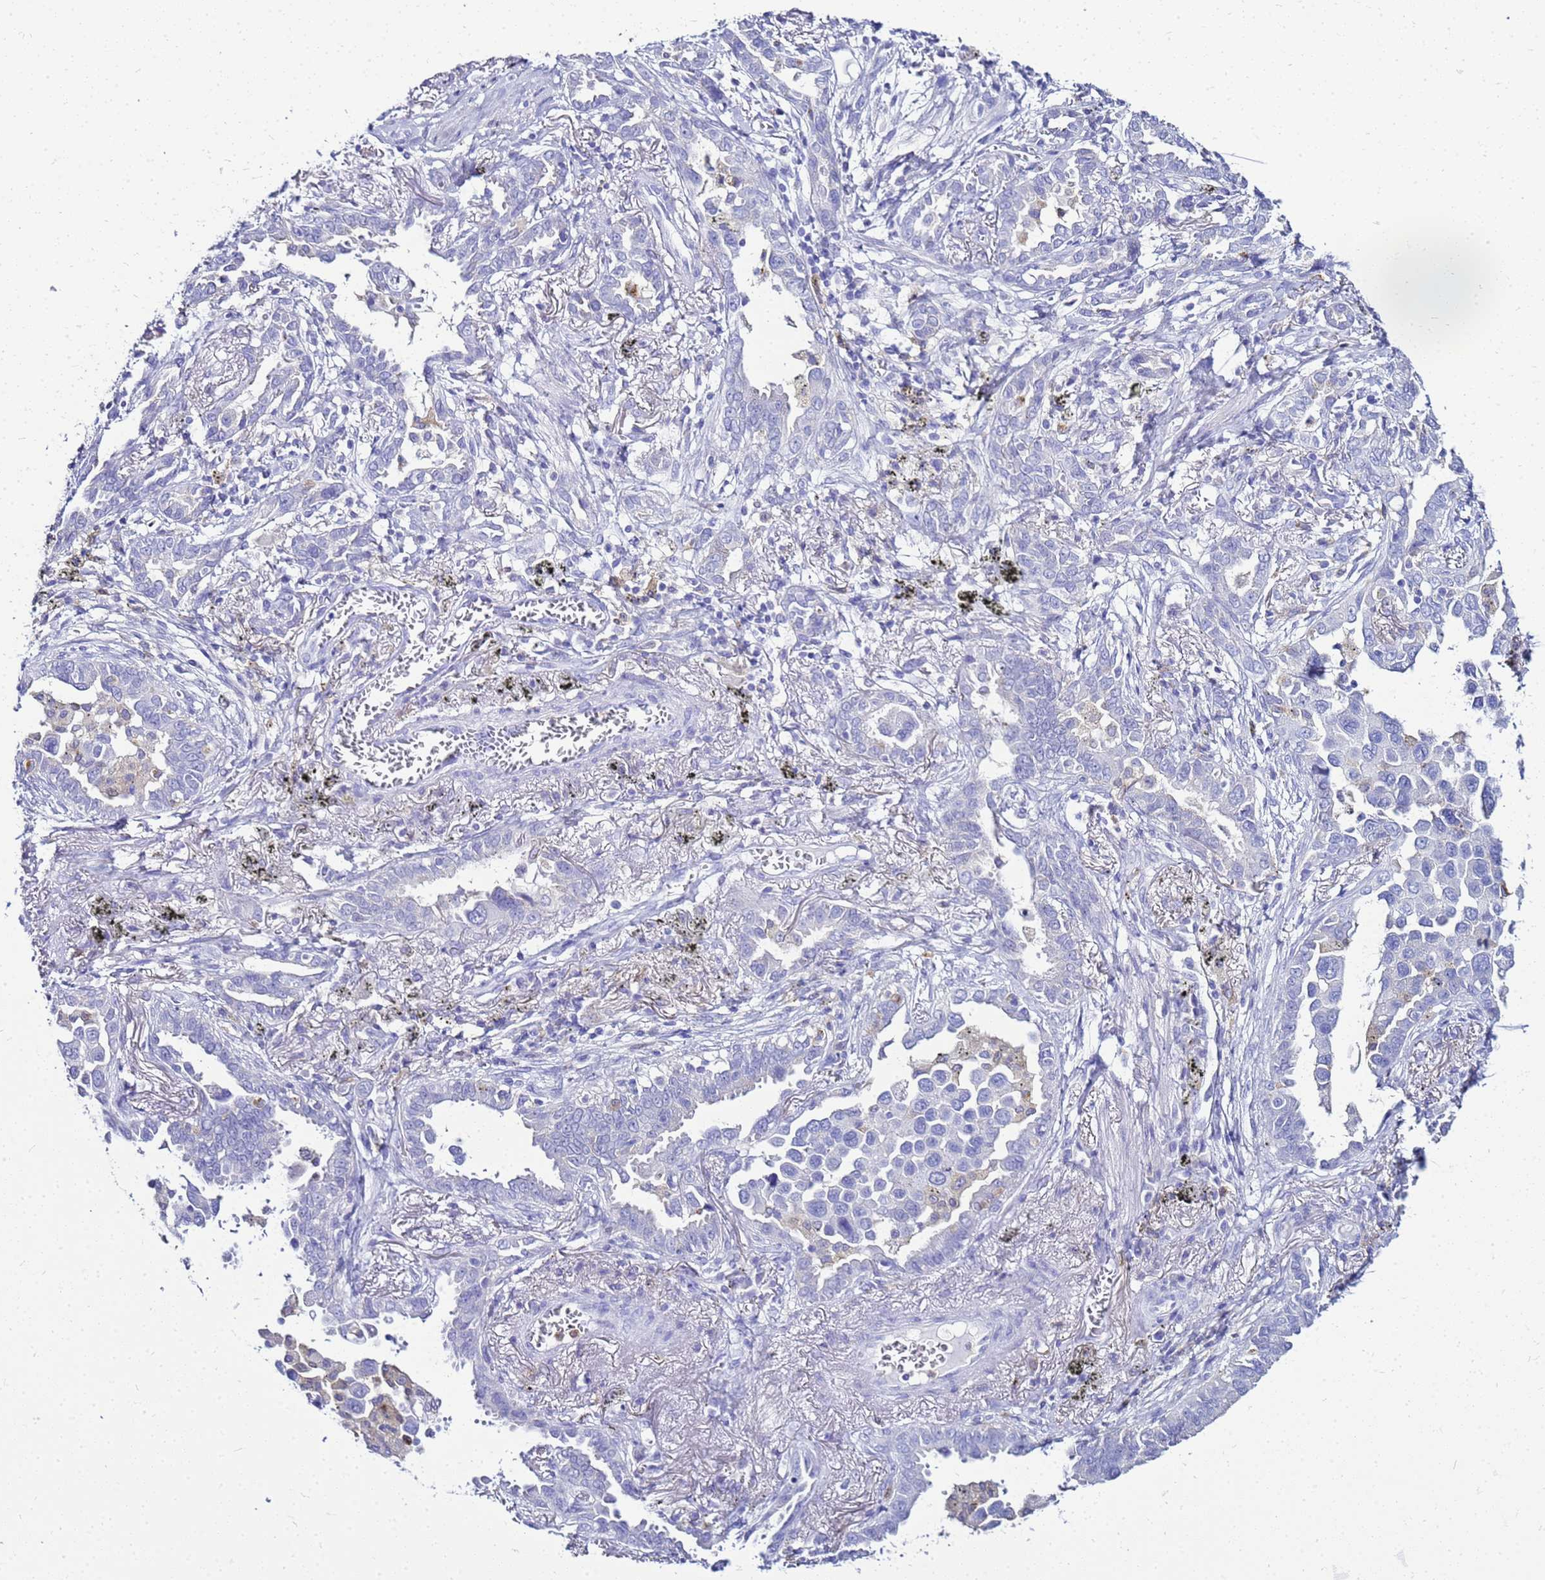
{"staining": {"intensity": "negative", "quantity": "none", "location": "none"}, "tissue": "lung cancer", "cell_type": "Tumor cells", "image_type": "cancer", "snomed": [{"axis": "morphology", "description": "Adenocarcinoma, NOS"}, {"axis": "topography", "description": "Lung"}], "caption": "Protein analysis of lung adenocarcinoma displays no significant staining in tumor cells. (DAB (3,3'-diaminobenzidine) immunohistochemistry with hematoxylin counter stain).", "gene": "CSTA", "patient": {"sex": "male", "age": 67}}